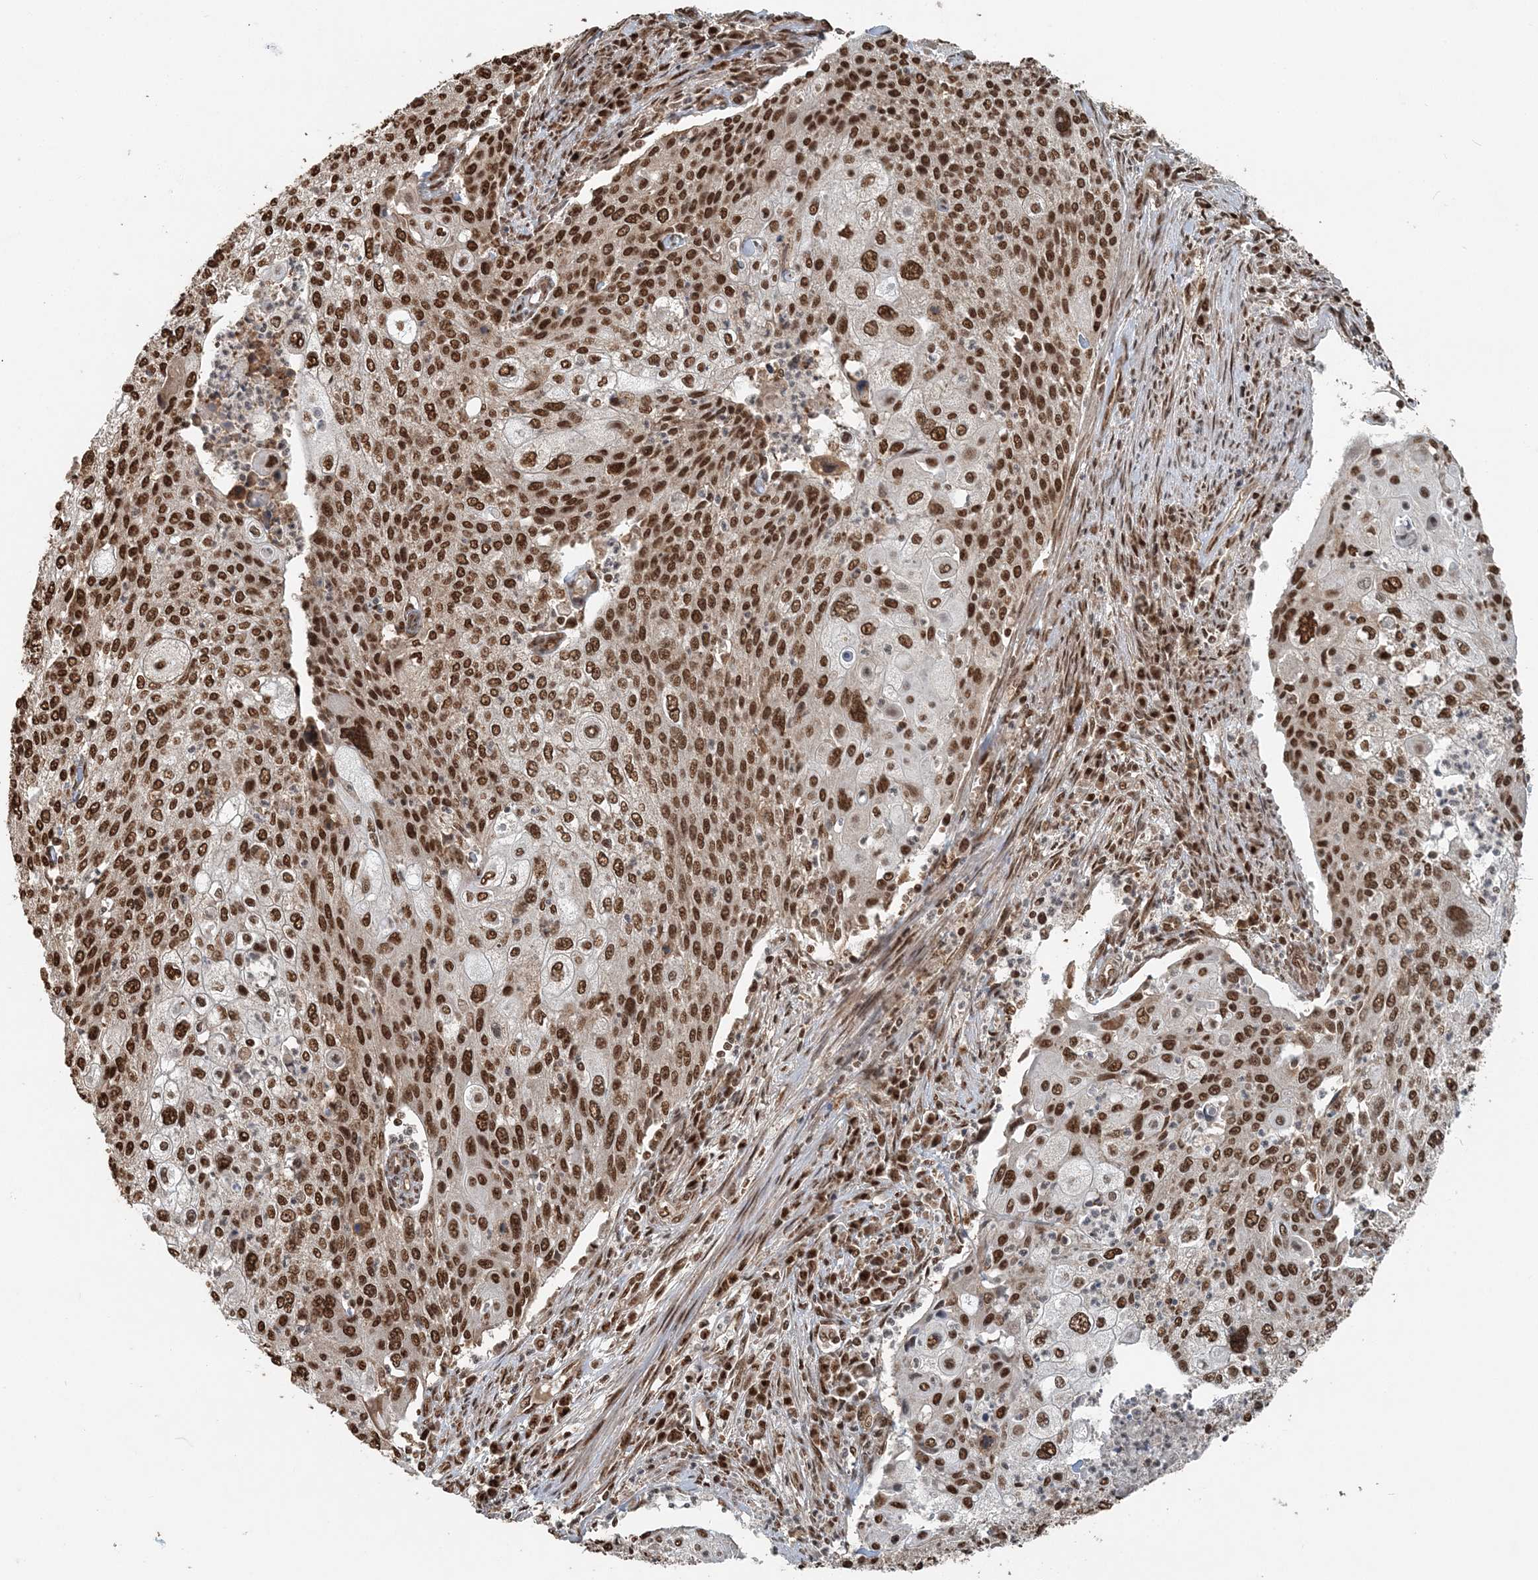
{"staining": {"intensity": "strong", "quantity": ">75%", "location": "nuclear"}, "tissue": "cervical cancer", "cell_type": "Tumor cells", "image_type": "cancer", "snomed": [{"axis": "morphology", "description": "Squamous cell carcinoma, NOS"}, {"axis": "topography", "description": "Cervix"}], "caption": "Cervical squamous cell carcinoma stained with a brown dye shows strong nuclear positive positivity in approximately >75% of tumor cells.", "gene": "ARHGAP35", "patient": {"sex": "female", "age": 40}}